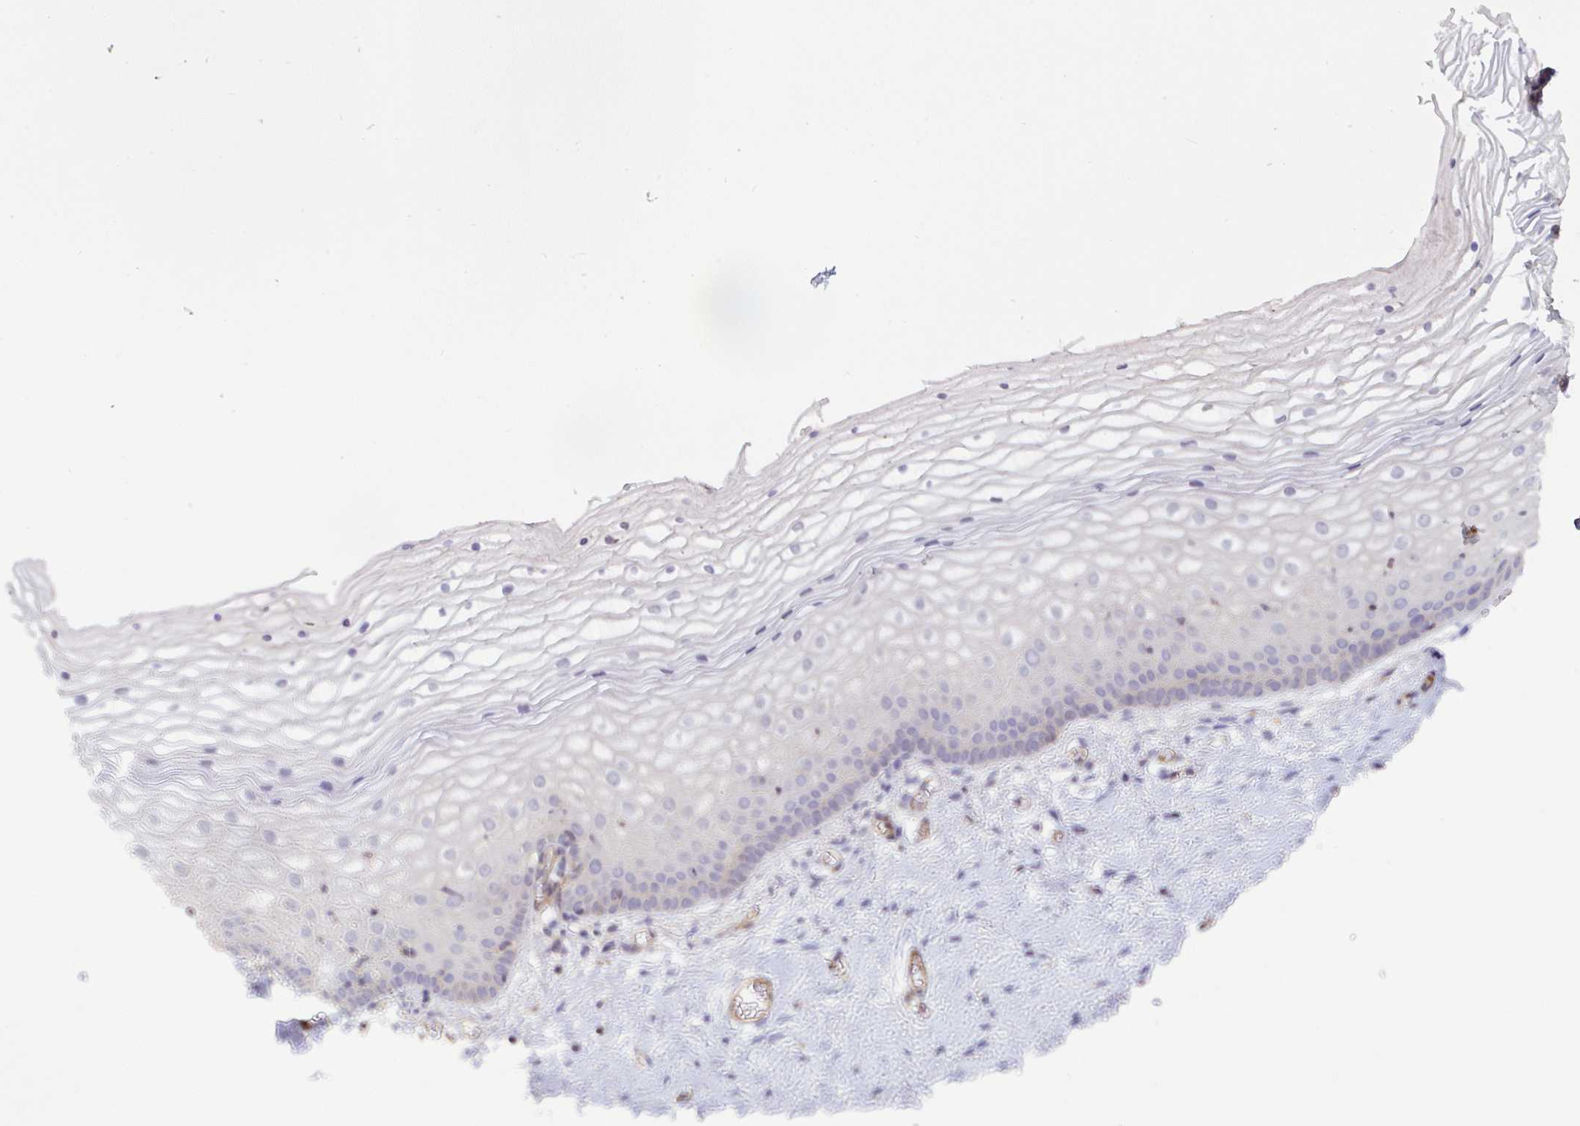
{"staining": {"intensity": "negative", "quantity": "none", "location": "none"}, "tissue": "vagina", "cell_type": "Squamous epithelial cells", "image_type": "normal", "snomed": [{"axis": "morphology", "description": "Normal tissue, NOS"}, {"axis": "topography", "description": "Vagina"}], "caption": "There is no significant expression in squamous epithelial cells of vagina. The staining was performed using DAB (3,3'-diaminobenzidine) to visualize the protein expression in brown, while the nuclei were stained in blue with hematoxylin (Magnification: 20x).", "gene": "SHISA7", "patient": {"sex": "female", "age": 56}}